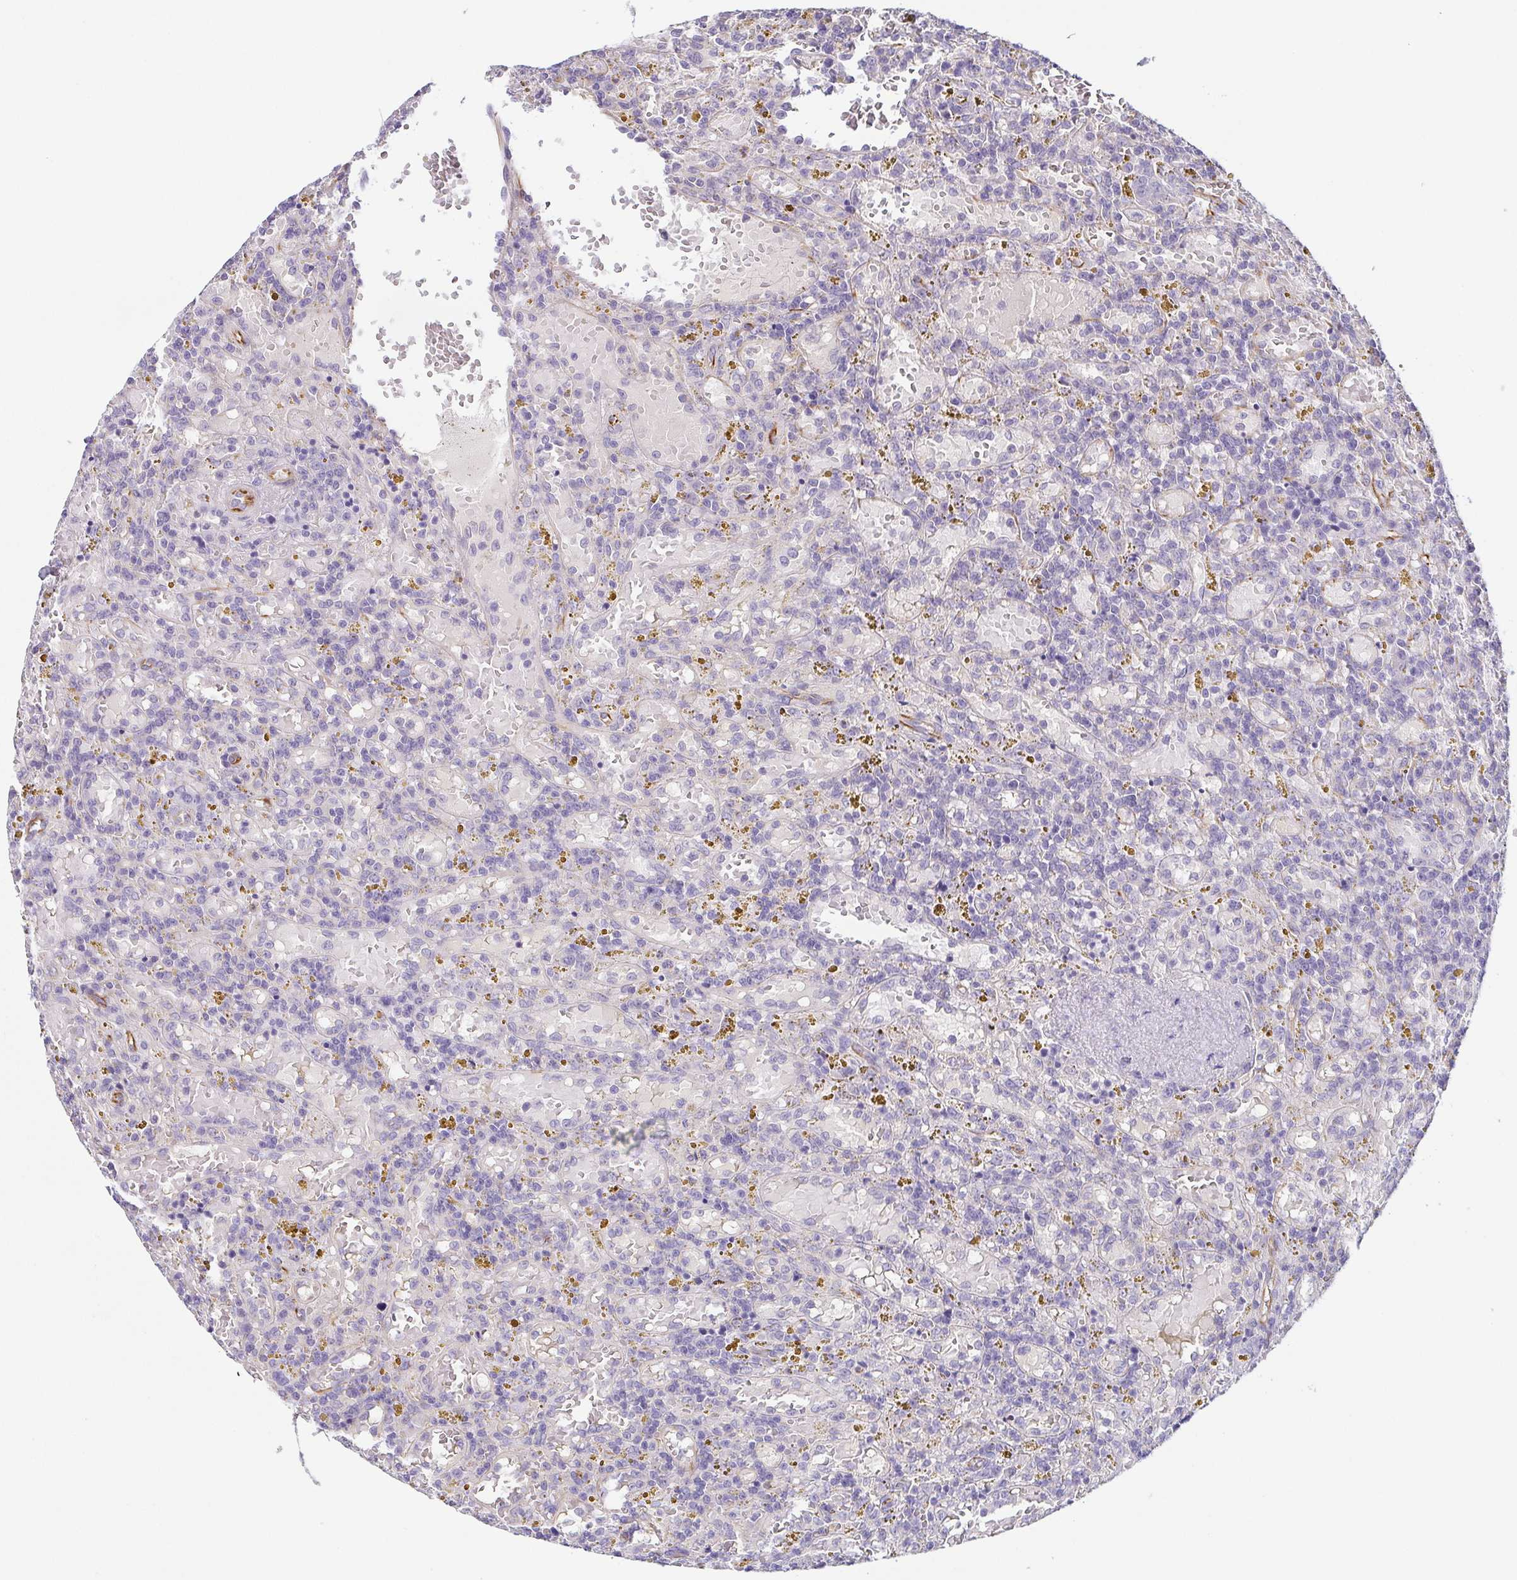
{"staining": {"intensity": "negative", "quantity": "none", "location": "none"}, "tissue": "lymphoma", "cell_type": "Tumor cells", "image_type": "cancer", "snomed": [{"axis": "morphology", "description": "Malignant lymphoma, non-Hodgkin's type, Low grade"}, {"axis": "topography", "description": "Spleen"}], "caption": "A high-resolution image shows immunohistochemistry staining of low-grade malignant lymphoma, non-Hodgkin's type, which demonstrates no significant positivity in tumor cells. Brightfield microscopy of immunohistochemistry (IHC) stained with DAB (brown) and hematoxylin (blue), captured at high magnification.", "gene": "COL17A1", "patient": {"sex": "female", "age": 65}}